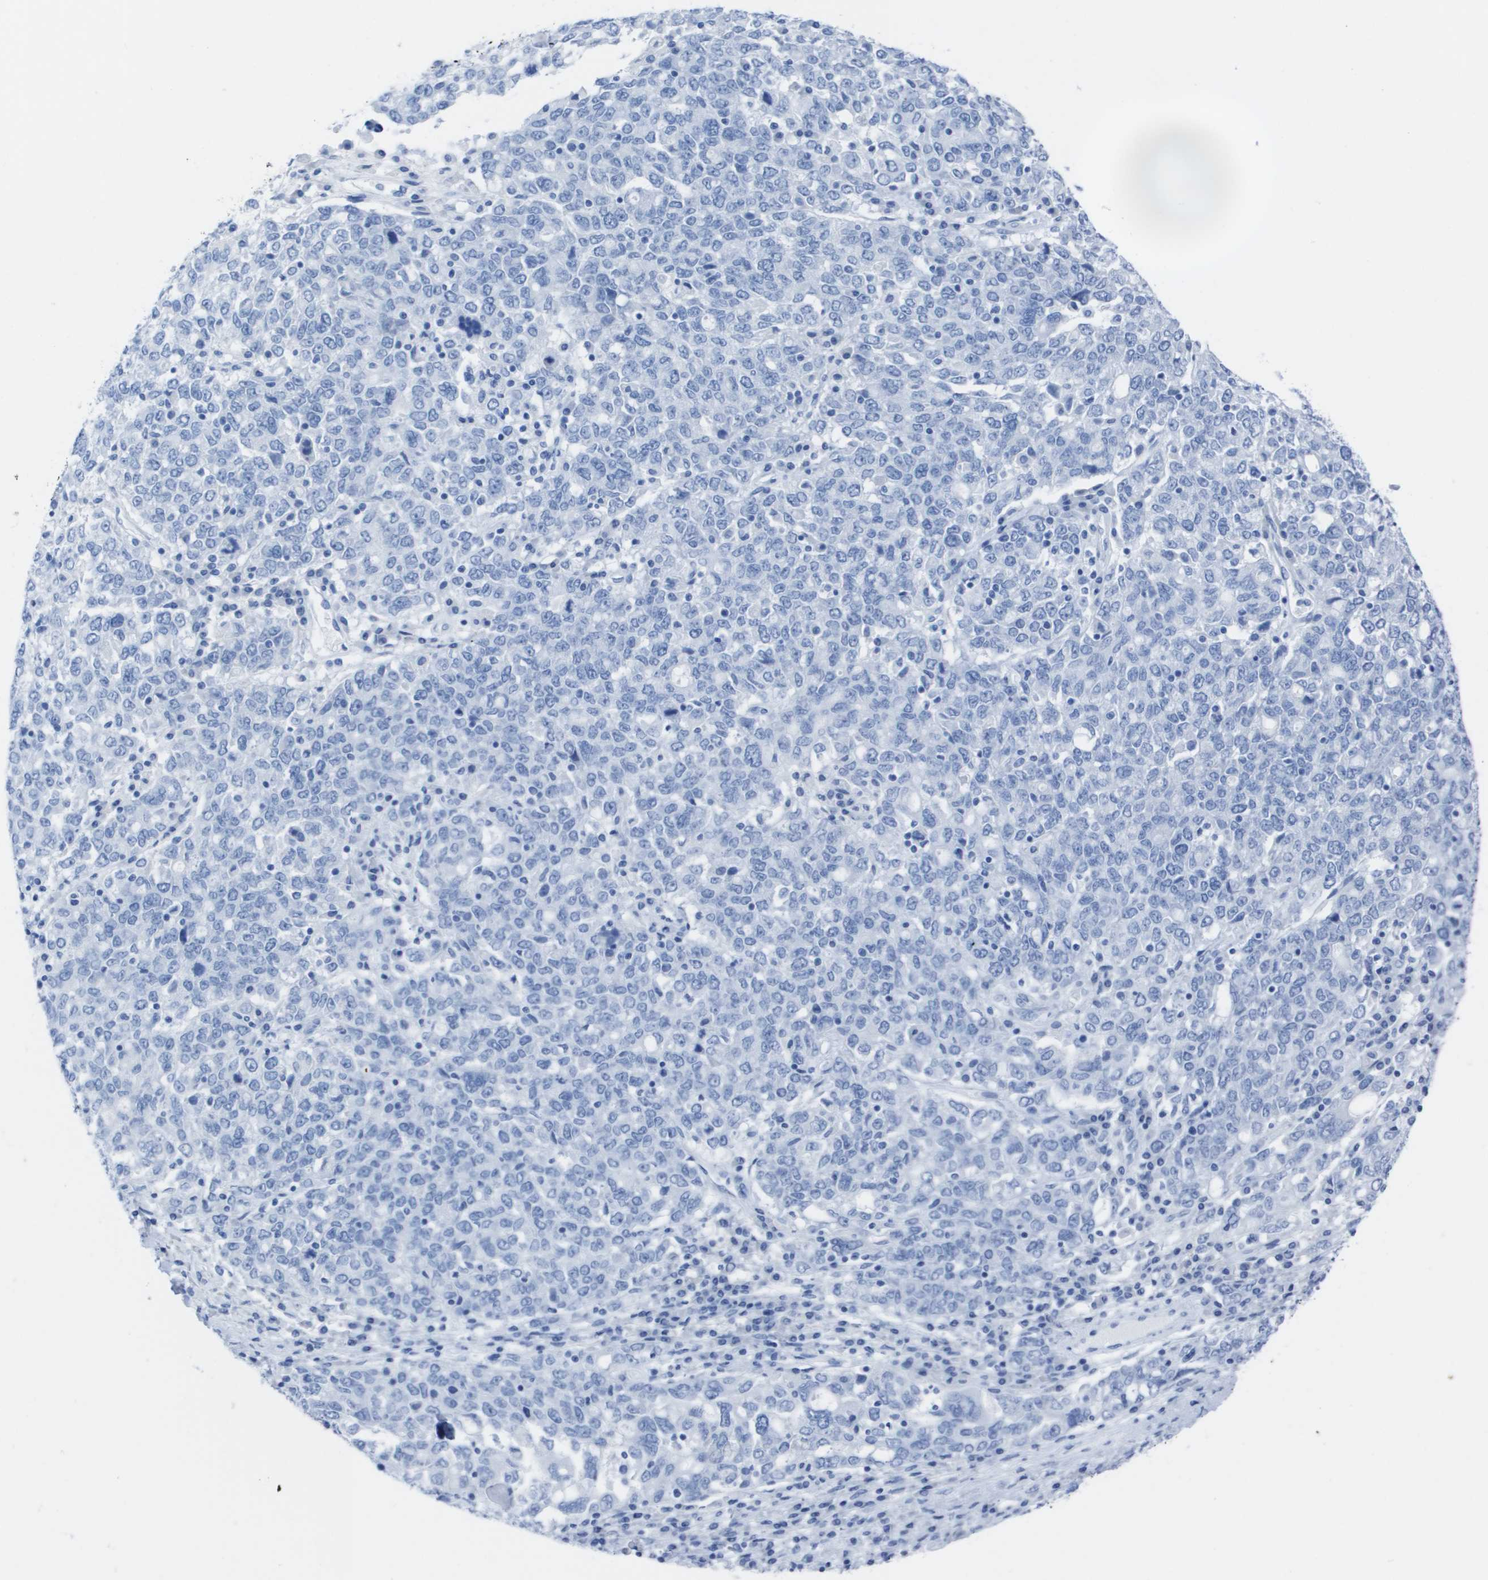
{"staining": {"intensity": "negative", "quantity": "none", "location": "none"}, "tissue": "ovarian cancer", "cell_type": "Tumor cells", "image_type": "cancer", "snomed": [{"axis": "morphology", "description": "Carcinoma, endometroid"}, {"axis": "topography", "description": "Ovary"}], "caption": "The photomicrograph shows no staining of tumor cells in ovarian cancer.", "gene": "KCNA3", "patient": {"sex": "female", "age": 62}}